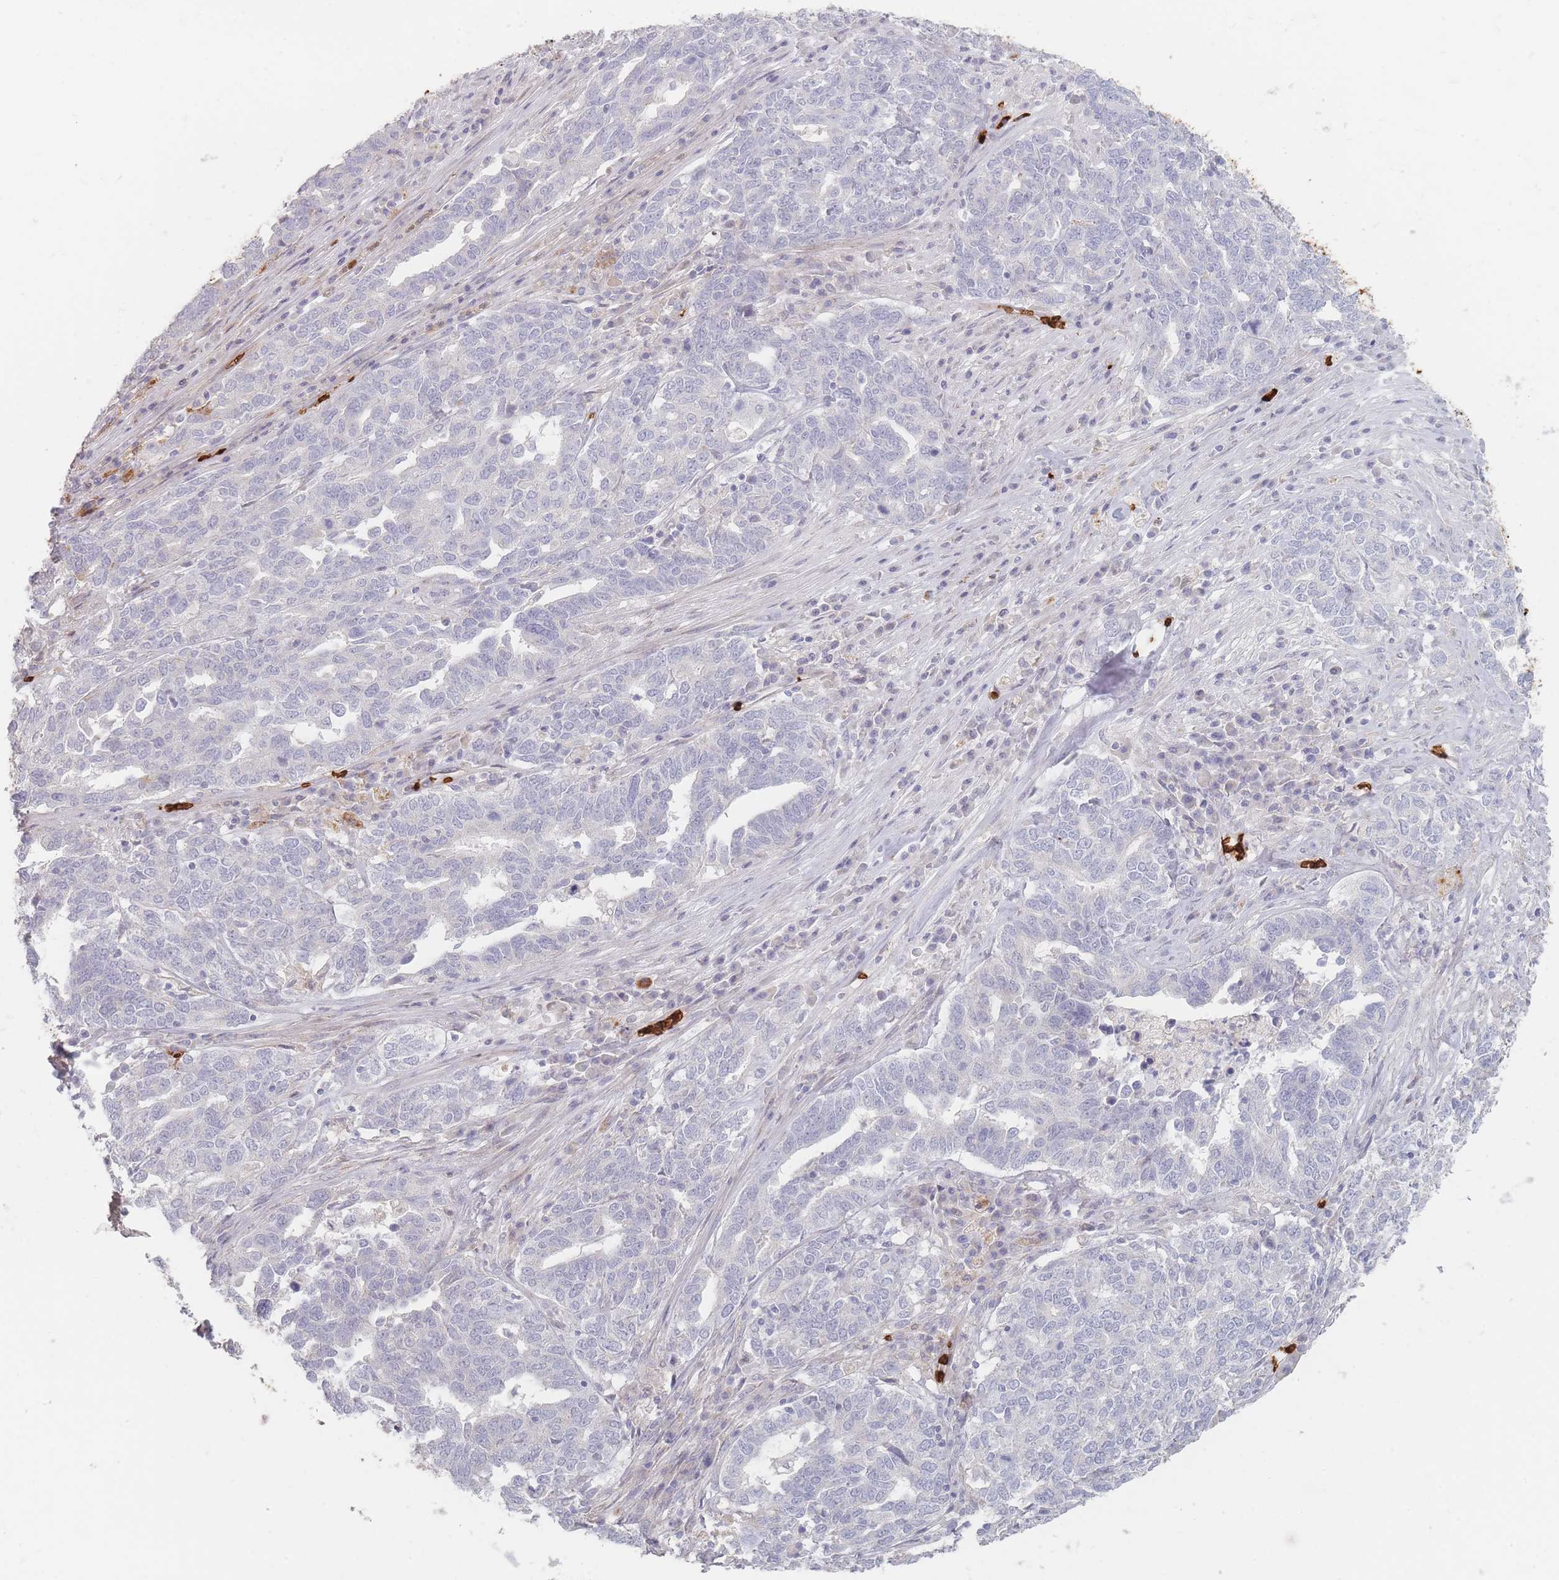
{"staining": {"intensity": "negative", "quantity": "none", "location": "none"}, "tissue": "ovarian cancer", "cell_type": "Tumor cells", "image_type": "cancer", "snomed": [{"axis": "morphology", "description": "Carcinoma, endometroid"}, {"axis": "topography", "description": "Ovary"}], "caption": "Ovarian endometroid carcinoma stained for a protein using immunohistochemistry (IHC) exhibits no positivity tumor cells.", "gene": "SLC2A6", "patient": {"sex": "female", "age": 62}}